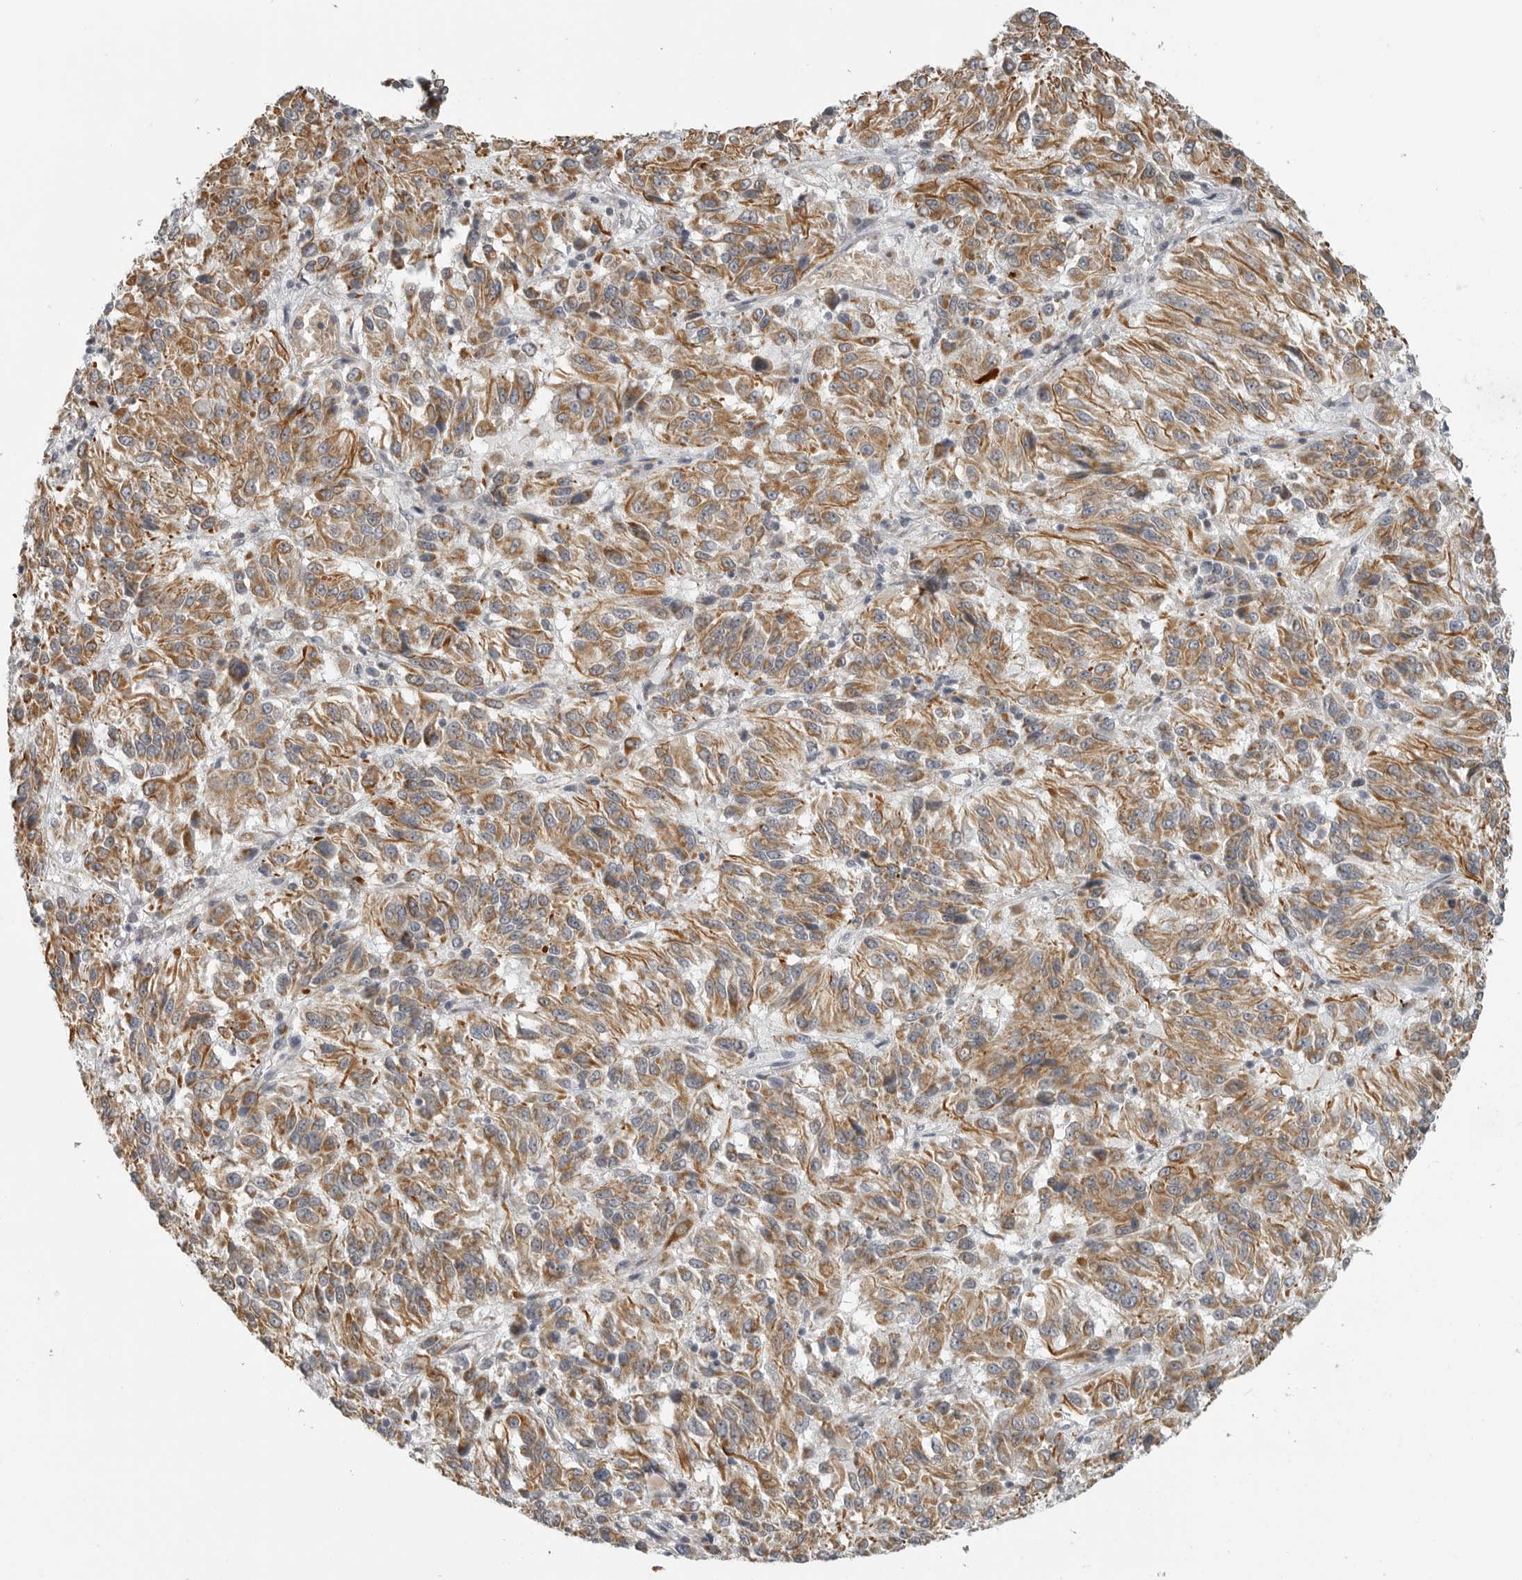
{"staining": {"intensity": "moderate", "quantity": ">75%", "location": "cytoplasmic/membranous"}, "tissue": "melanoma", "cell_type": "Tumor cells", "image_type": "cancer", "snomed": [{"axis": "morphology", "description": "Malignant melanoma, Metastatic site"}, {"axis": "topography", "description": "Lung"}], "caption": "Melanoma was stained to show a protein in brown. There is medium levels of moderate cytoplasmic/membranous positivity in about >75% of tumor cells. The staining is performed using DAB (3,3'-diaminobenzidine) brown chromogen to label protein expression. The nuclei are counter-stained blue using hematoxylin.", "gene": "RXFP3", "patient": {"sex": "male", "age": 64}}